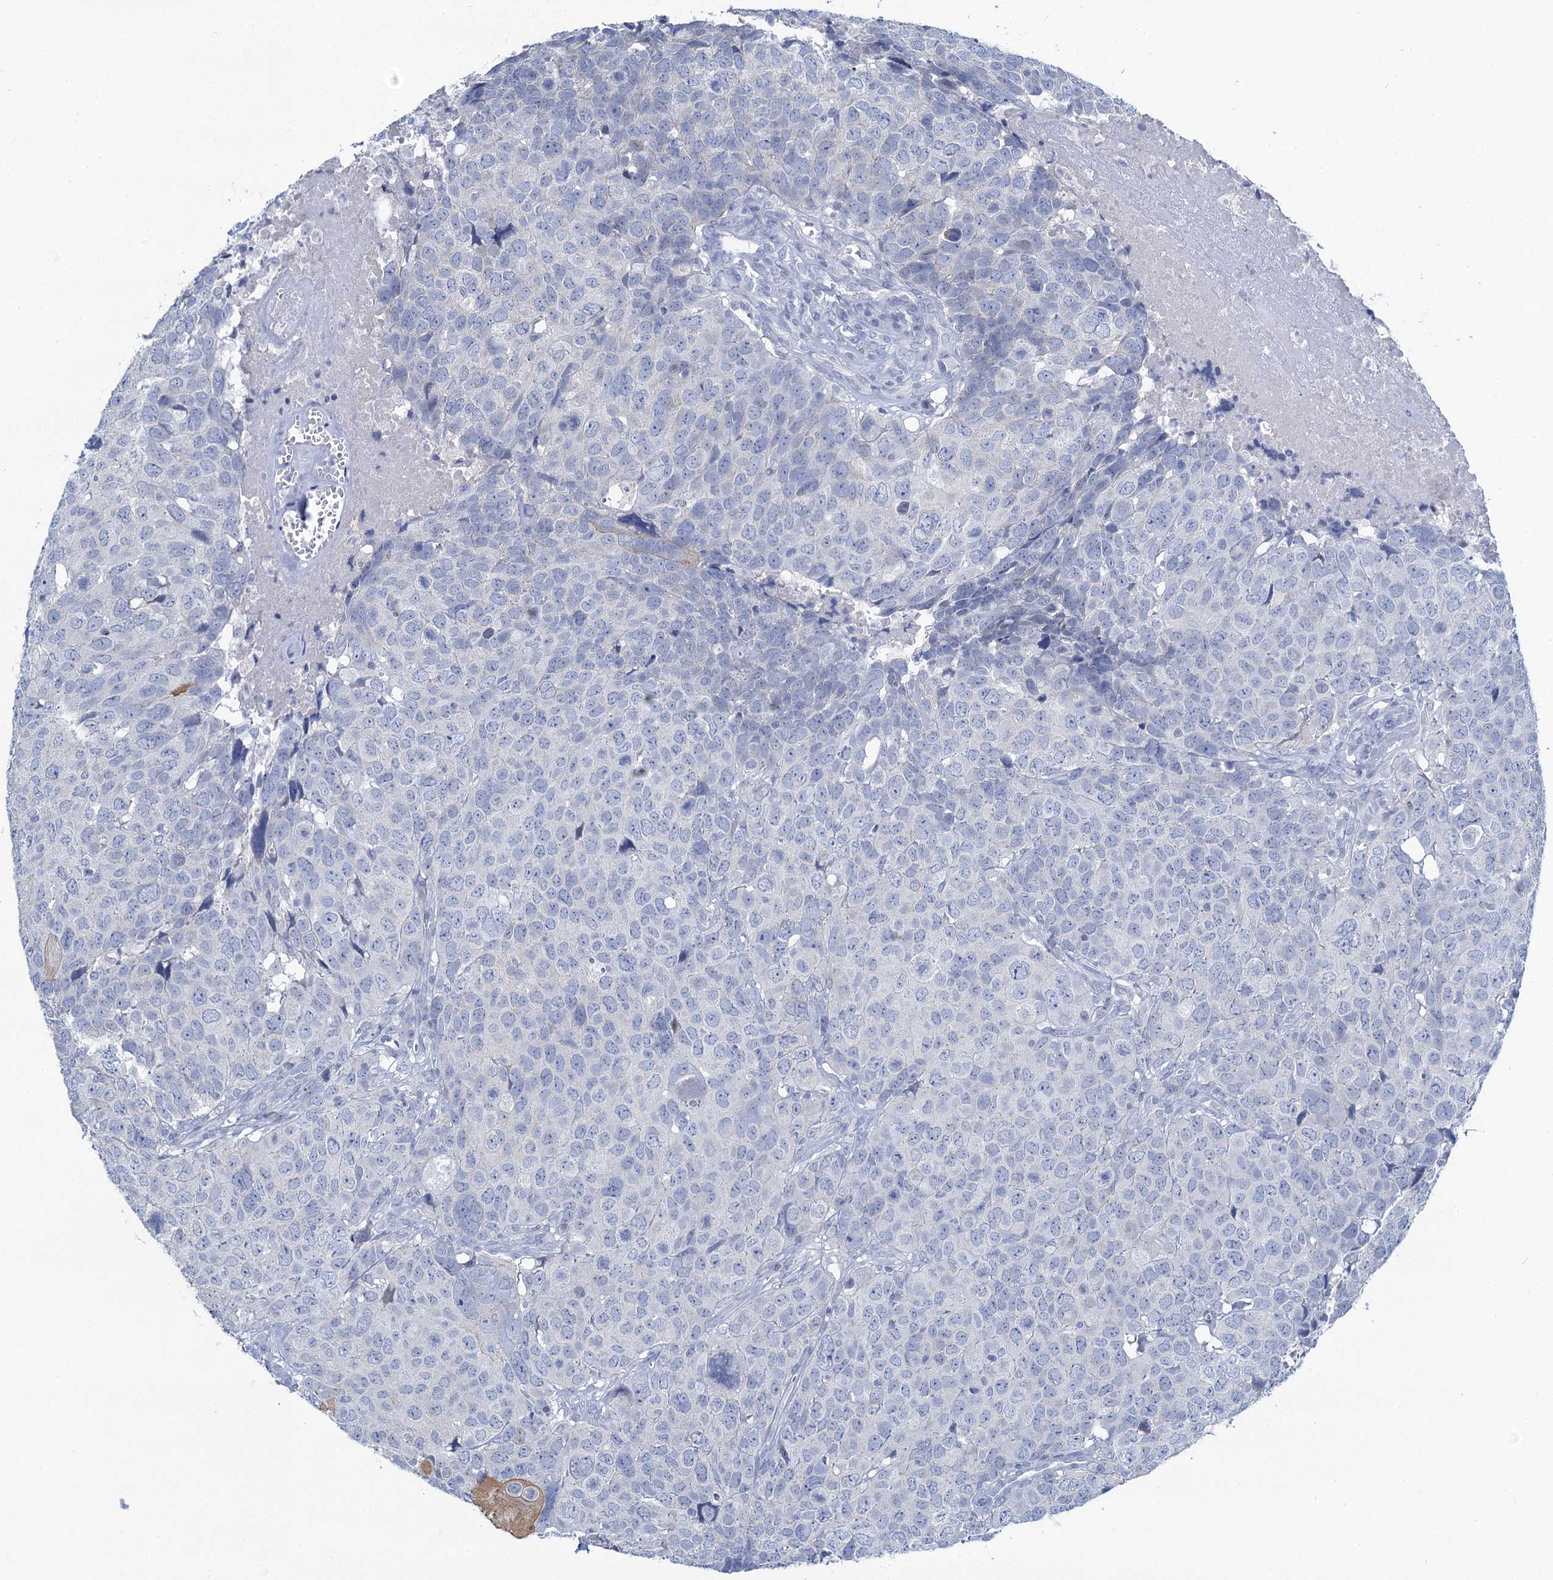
{"staining": {"intensity": "negative", "quantity": "none", "location": "none"}, "tissue": "head and neck cancer", "cell_type": "Tumor cells", "image_type": "cancer", "snomed": [{"axis": "morphology", "description": "Squamous cell carcinoma, NOS"}, {"axis": "topography", "description": "Head-Neck"}], "caption": "Immunohistochemical staining of human squamous cell carcinoma (head and neck) displays no significant staining in tumor cells.", "gene": "TOX3", "patient": {"sex": "male", "age": 66}}